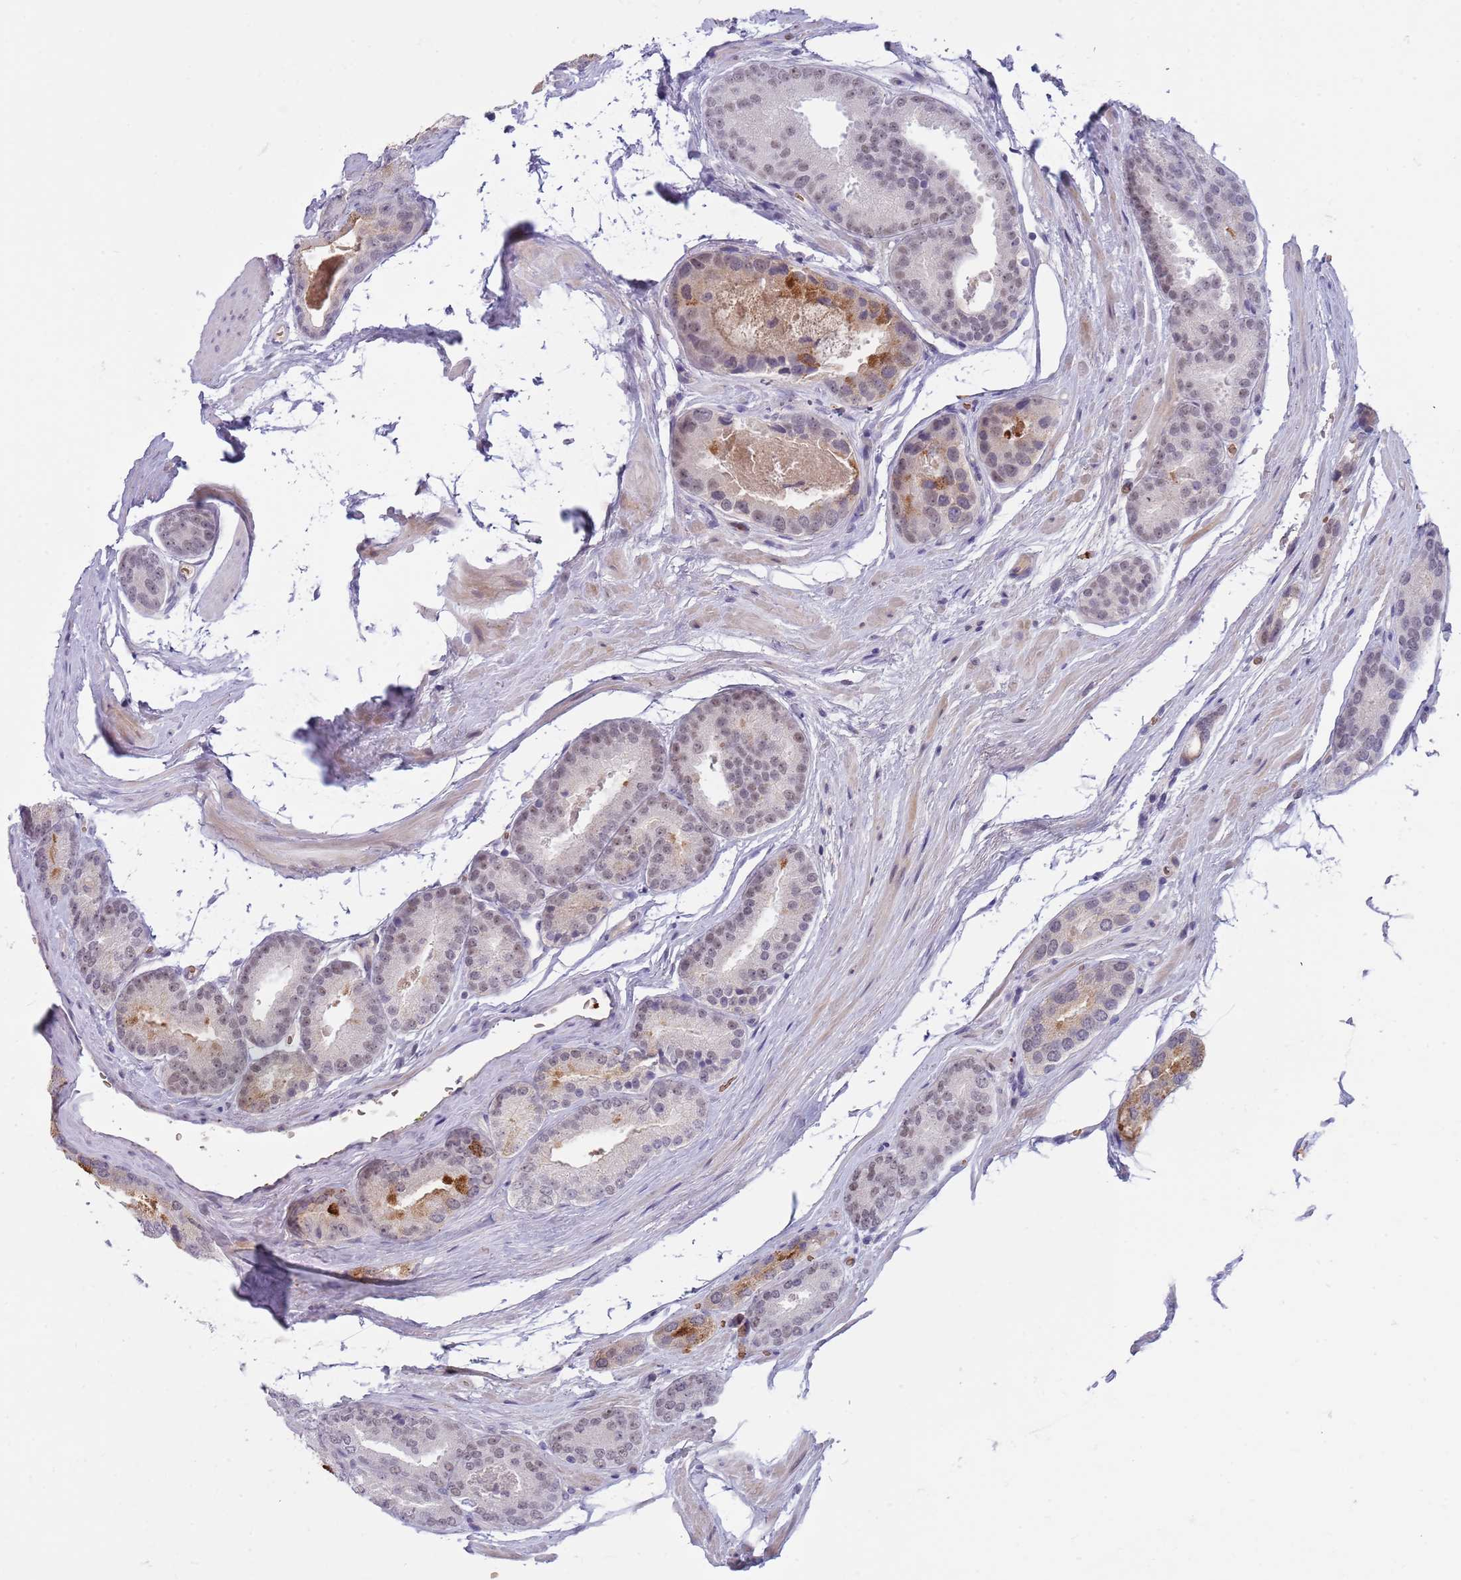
{"staining": {"intensity": "weak", "quantity": "25%-75%", "location": "cytoplasmic/membranous,nuclear"}, "tissue": "prostate cancer", "cell_type": "Tumor cells", "image_type": "cancer", "snomed": [{"axis": "morphology", "description": "Adenocarcinoma, High grade"}, {"axis": "topography", "description": "Prostate"}], "caption": "Immunohistochemical staining of human high-grade adenocarcinoma (prostate) displays low levels of weak cytoplasmic/membranous and nuclear protein expression in approximately 25%-75% of tumor cells.", "gene": "LYPD6B", "patient": {"sex": "male", "age": 72}}